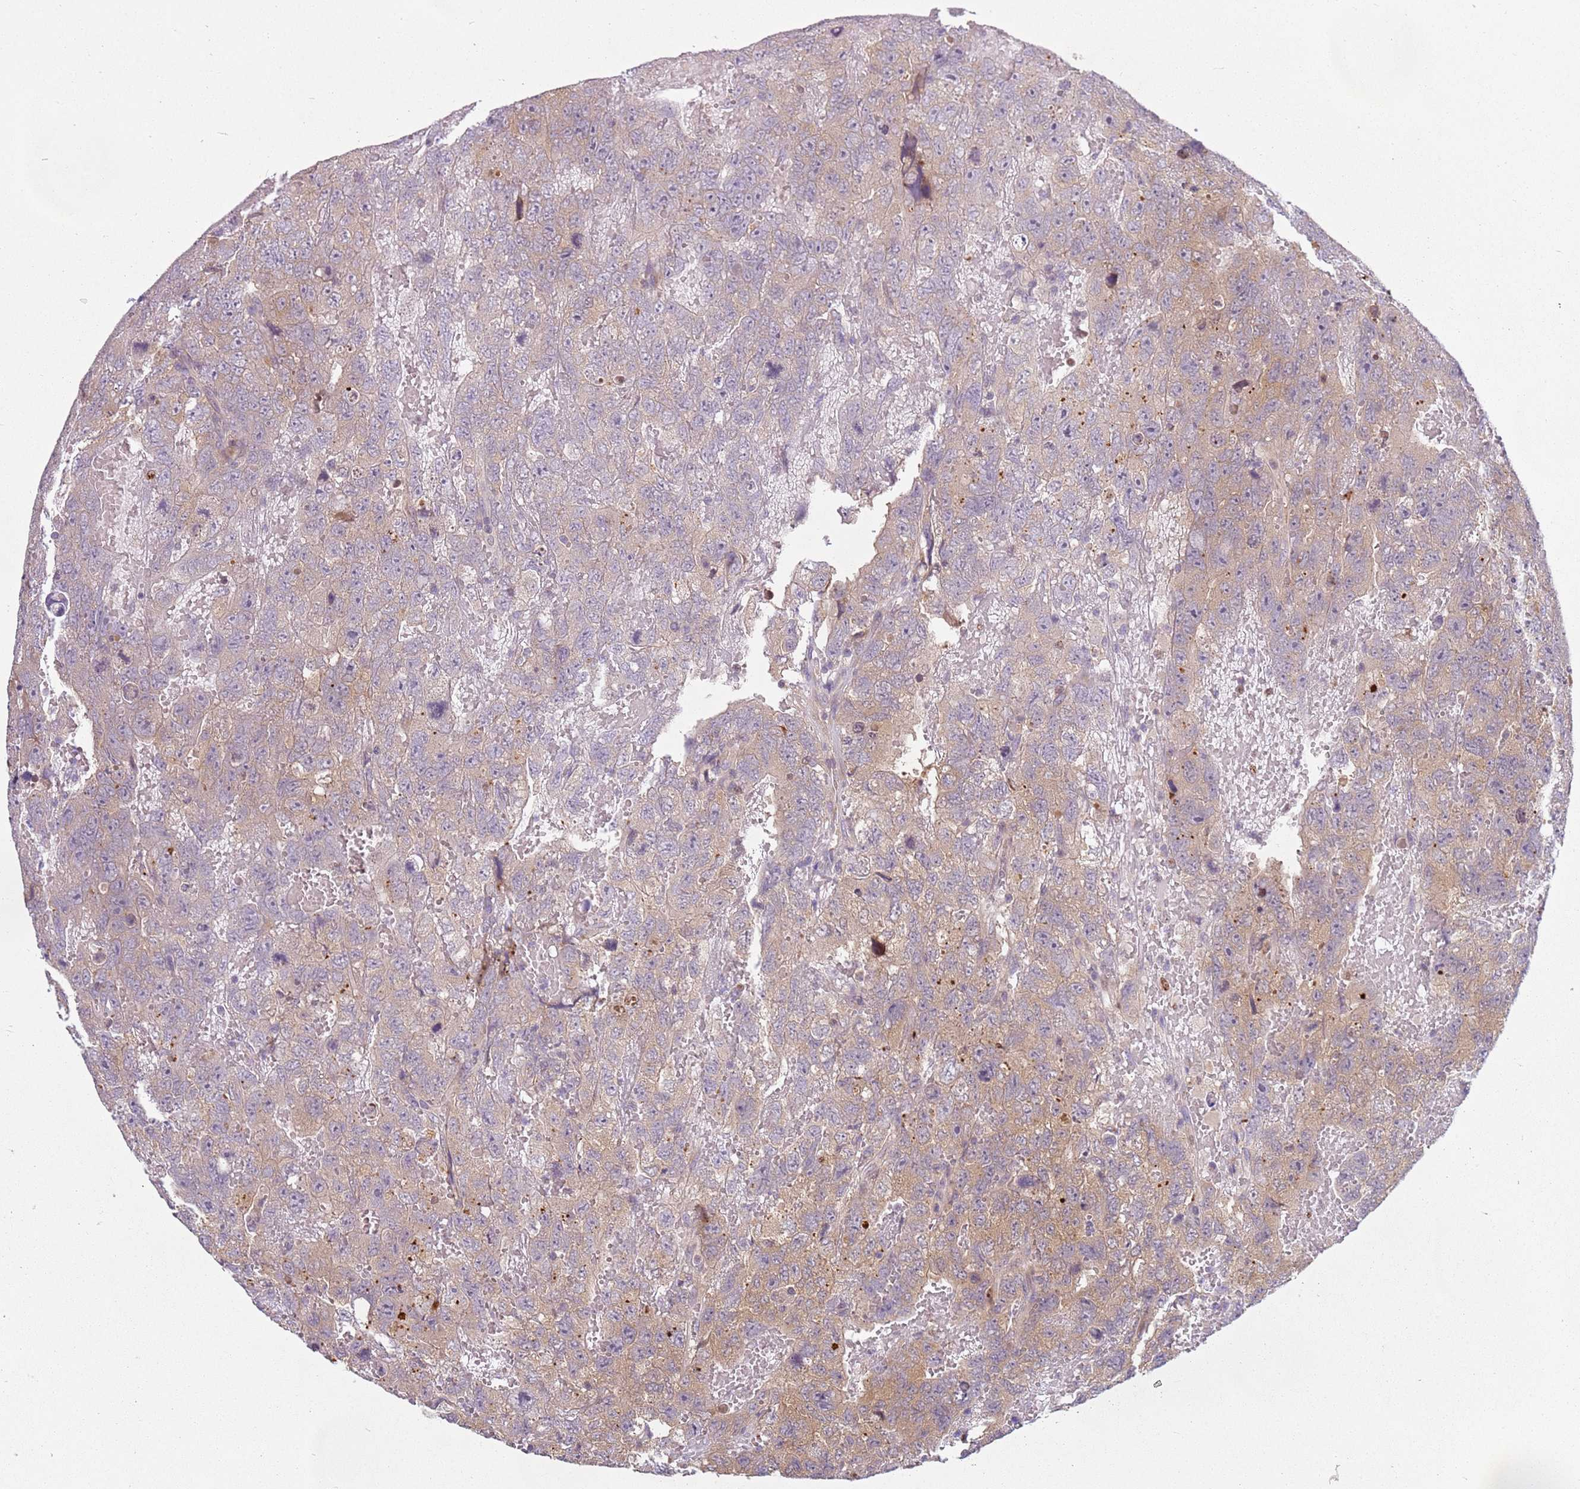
{"staining": {"intensity": "weak", "quantity": "25%-75%", "location": "cytoplasmic/membranous"}, "tissue": "testis cancer", "cell_type": "Tumor cells", "image_type": "cancer", "snomed": [{"axis": "morphology", "description": "Carcinoma, Embryonal, NOS"}, {"axis": "topography", "description": "Testis"}], "caption": "This histopathology image shows embryonal carcinoma (testis) stained with immunohistochemistry (IHC) to label a protein in brown. The cytoplasmic/membranous of tumor cells show weak positivity for the protein. Nuclei are counter-stained blue.", "gene": "RPS28", "patient": {"sex": "male", "age": 45}}